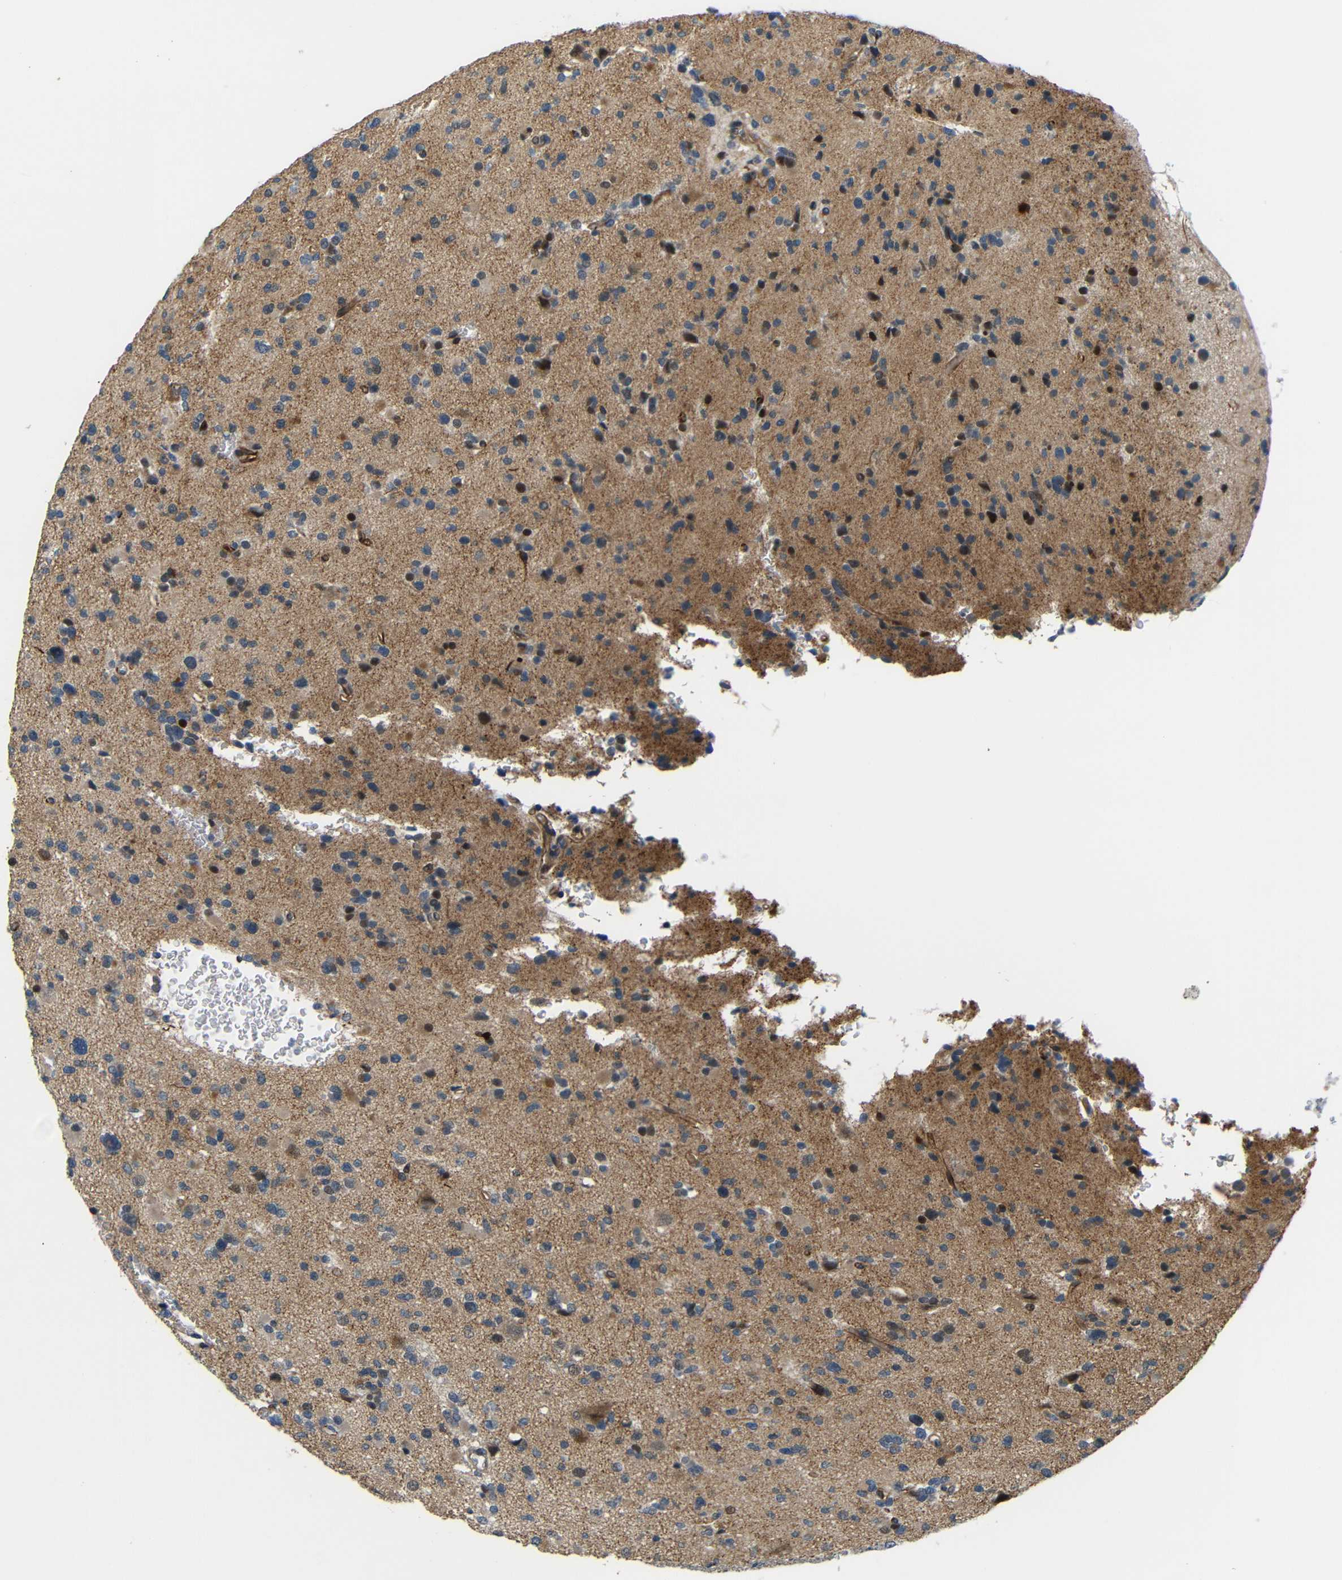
{"staining": {"intensity": "moderate", "quantity": ">75%", "location": "cytoplasmic/membranous,nuclear"}, "tissue": "glioma", "cell_type": "Tumor cells", "image_type": "cancer", "snomed": [{"axis": "morphology", "description": "Glioma, malignant, Low grade"}, {"axis": "topography", "description": "Brain"}], "caption": "Protein staining of glioma tissue shows moderate cytoplasmic/membranous and nuclear expression in about >75% of tumor cells. (DAB (3,3'-diaminobenzidine) IHC, brown staining for protein, blue staining for nuclei).", "gene": "SYDE1", "patient": {"sex": "female", "age": 22}}